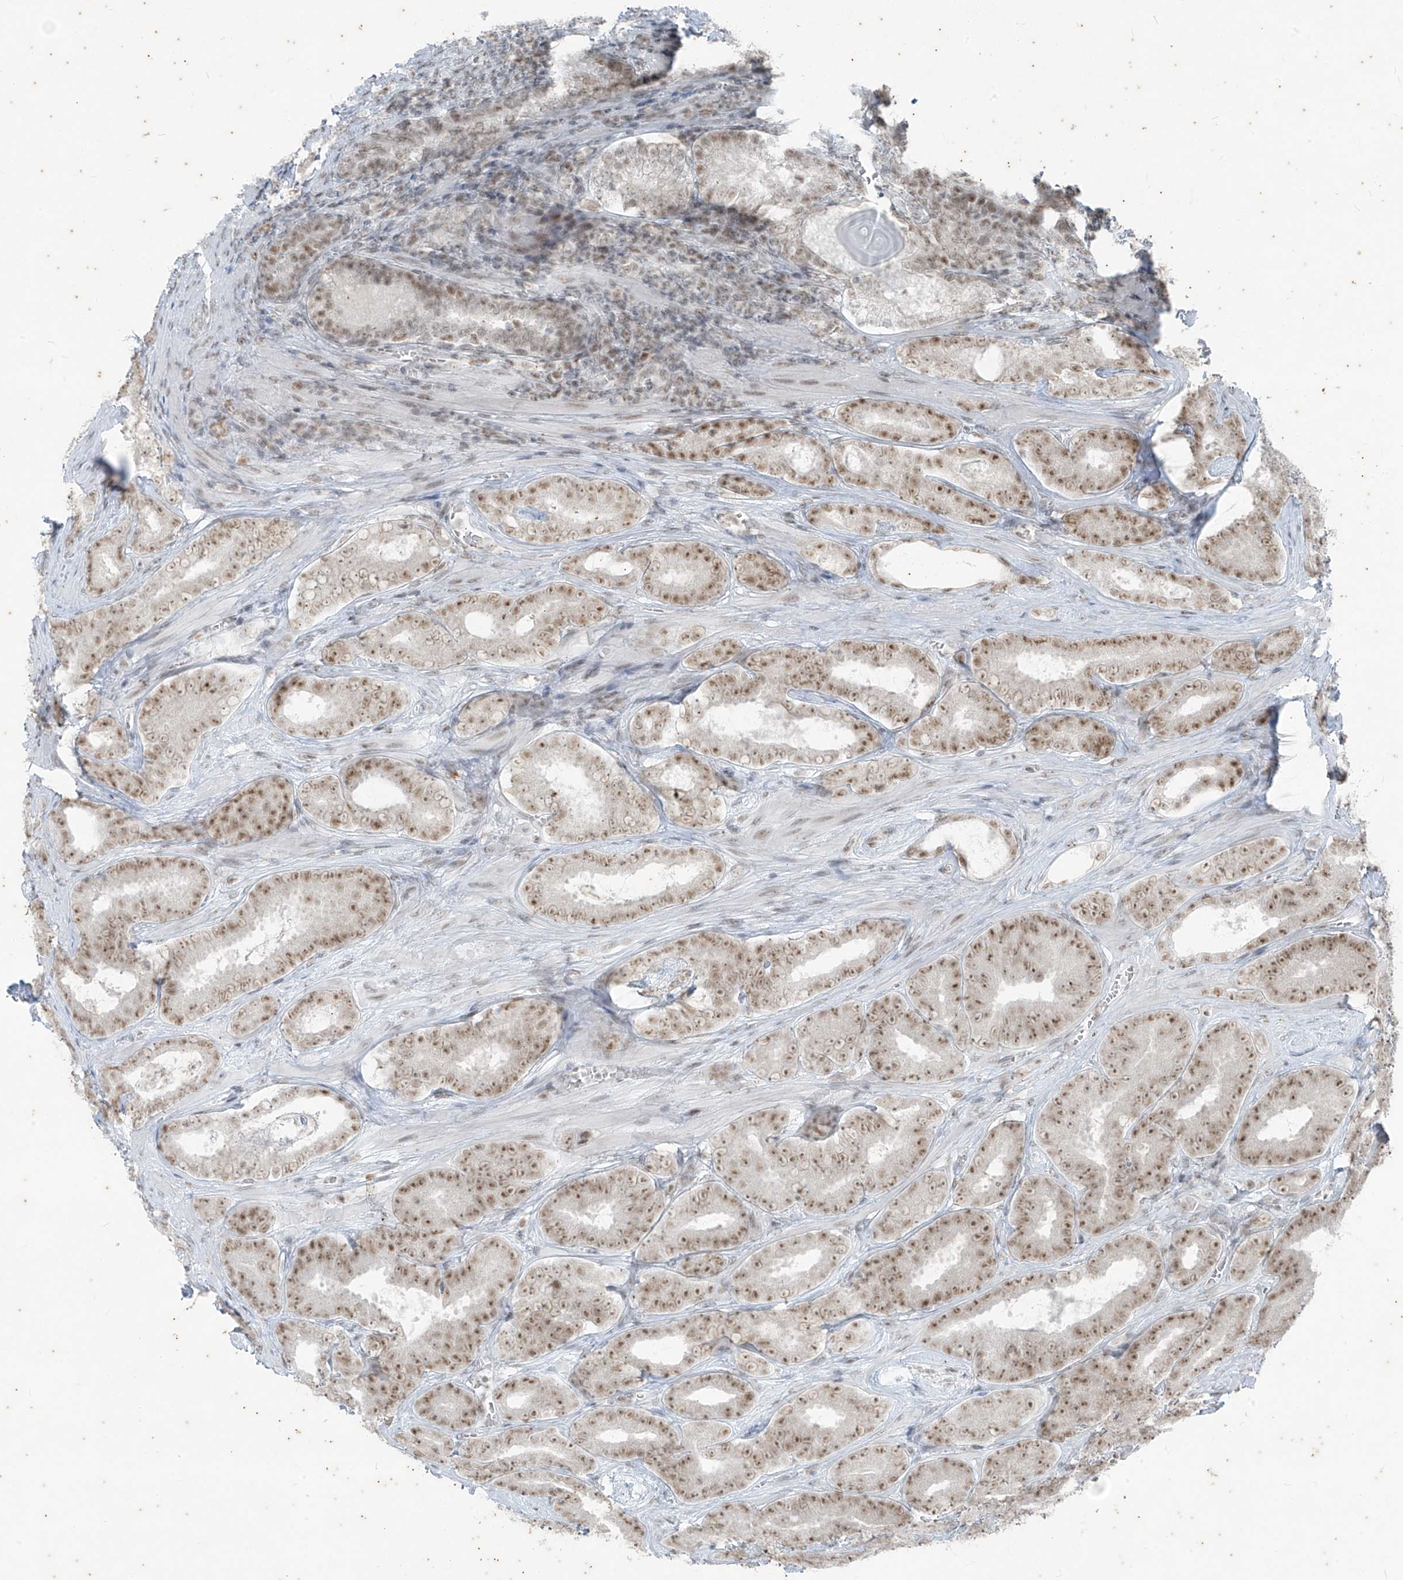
{"staining": {"intensity": "moderate", "quantity": ">75%", "location": "nuclear"}, "tissue": "prostate cancer", "cell_type": "Tumor cells", "image_type": "cancer", "snomed": [{"axis": "morphology", "description": "Adenocarcinoma, High grade"}, {"axis": "topography", "description": "Prostate"}], "caption": "Immunohistochemistry (IHC) (DAB) staining of prostate cancer reveals moderate nuclear protein expression in about >75% of tumor cells.", "gene": "ZNF354B", "patient": {"sex": "male", "age": 66}}